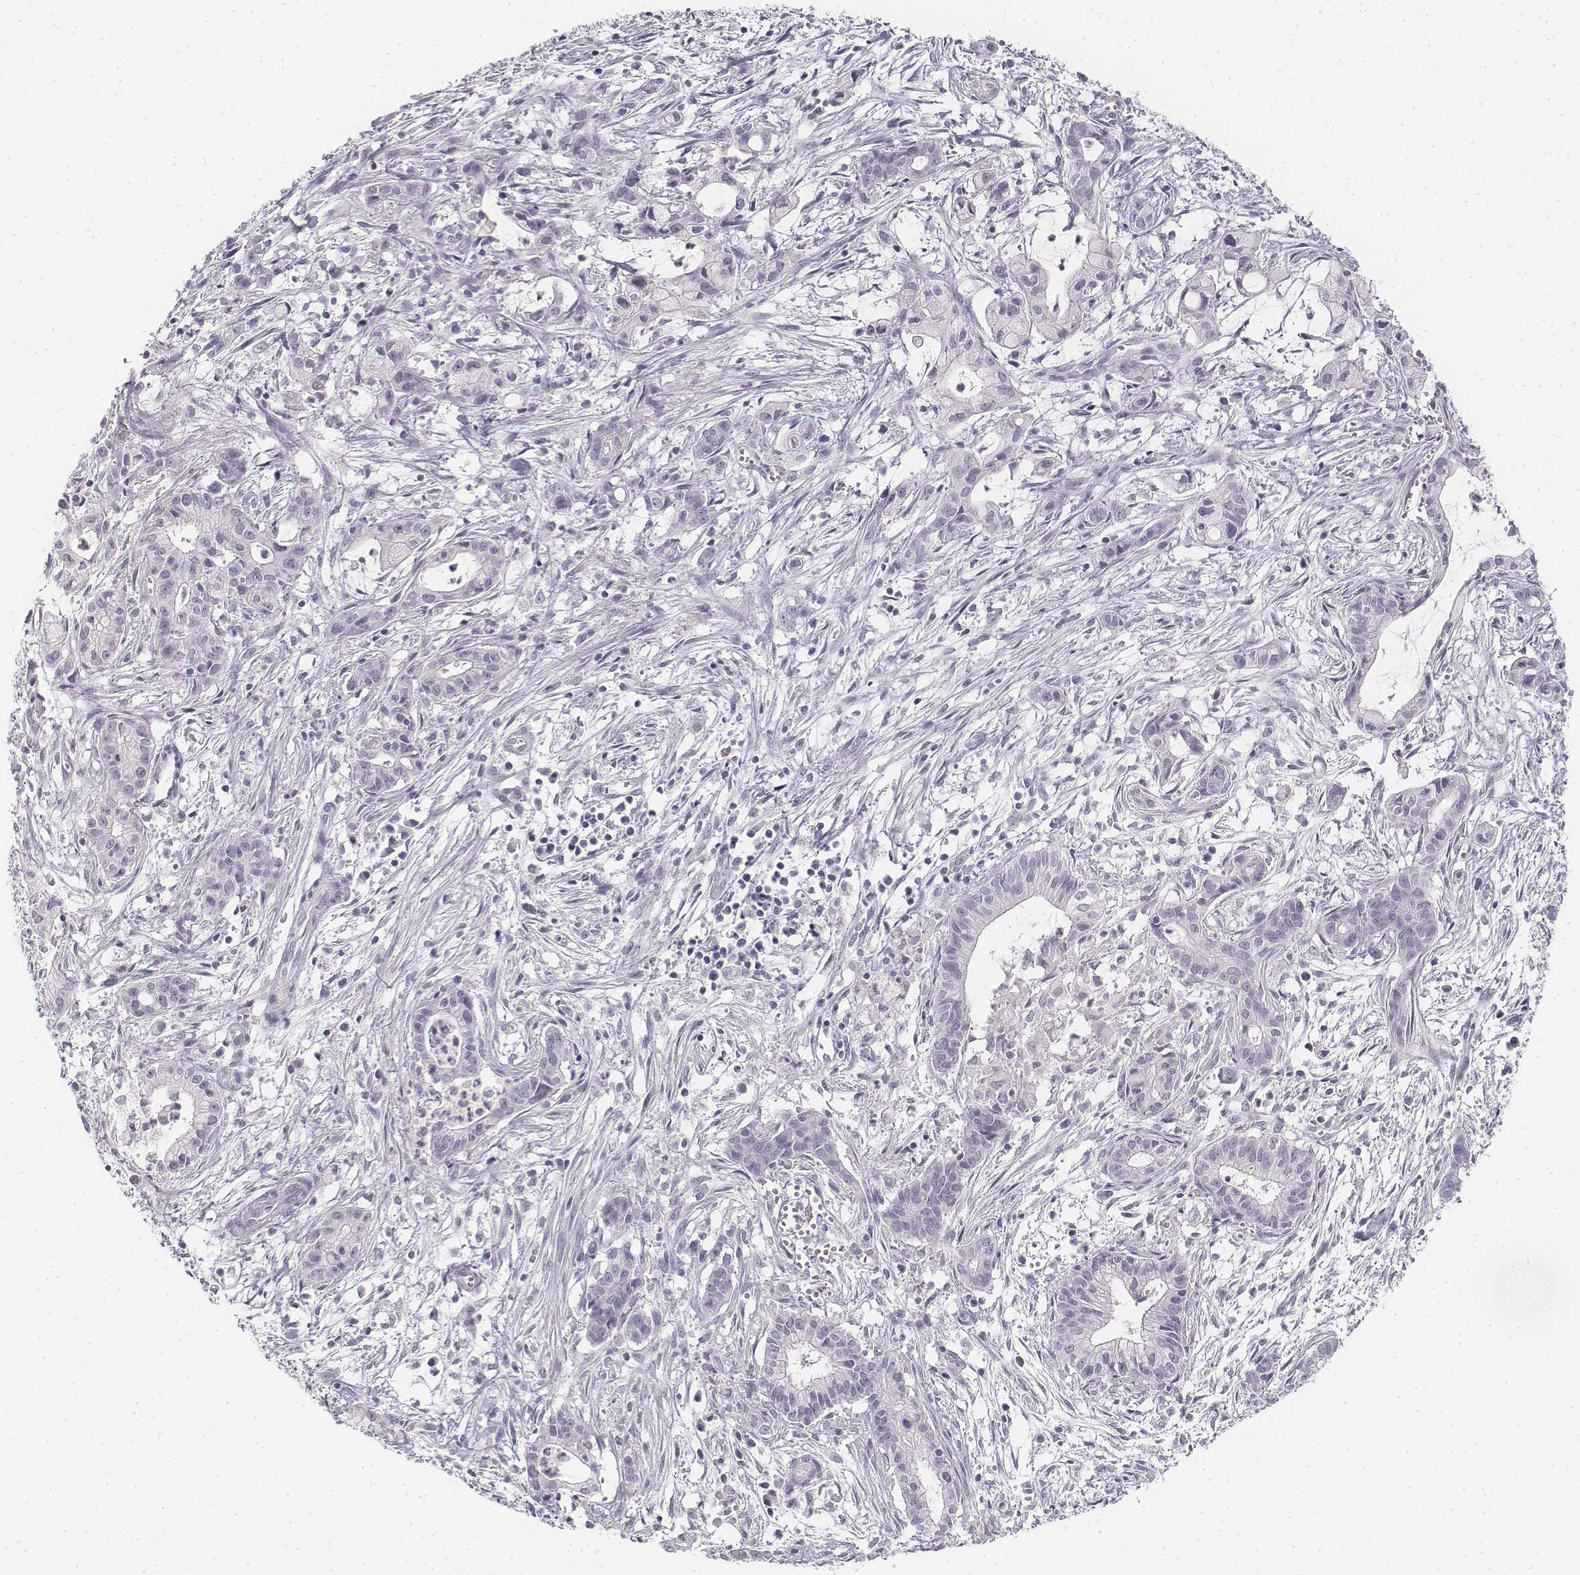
{"staining": {"intensity": "negative", "quantity": "none", "location": "none"}, "tissue": "pancreatic cancer", "cell_type": "Tumor cells", "image_type": "cancer", "snomed": [{"axis": "morphology", "description": "Adenocarcinoma, NOS"}, {"axis": "topography", "description": "Pancreas"}], "caption": "High magnification brightfield microscopy of pancreatic cancer stained with DAB (3,3'-diaminobenzidine) (brown) and counterstained with hematoxylin (blue): tumor cells show no significant positivity.", "gene": "KRTAP2-1", "patient": {"sex": "male", "age": 48}}